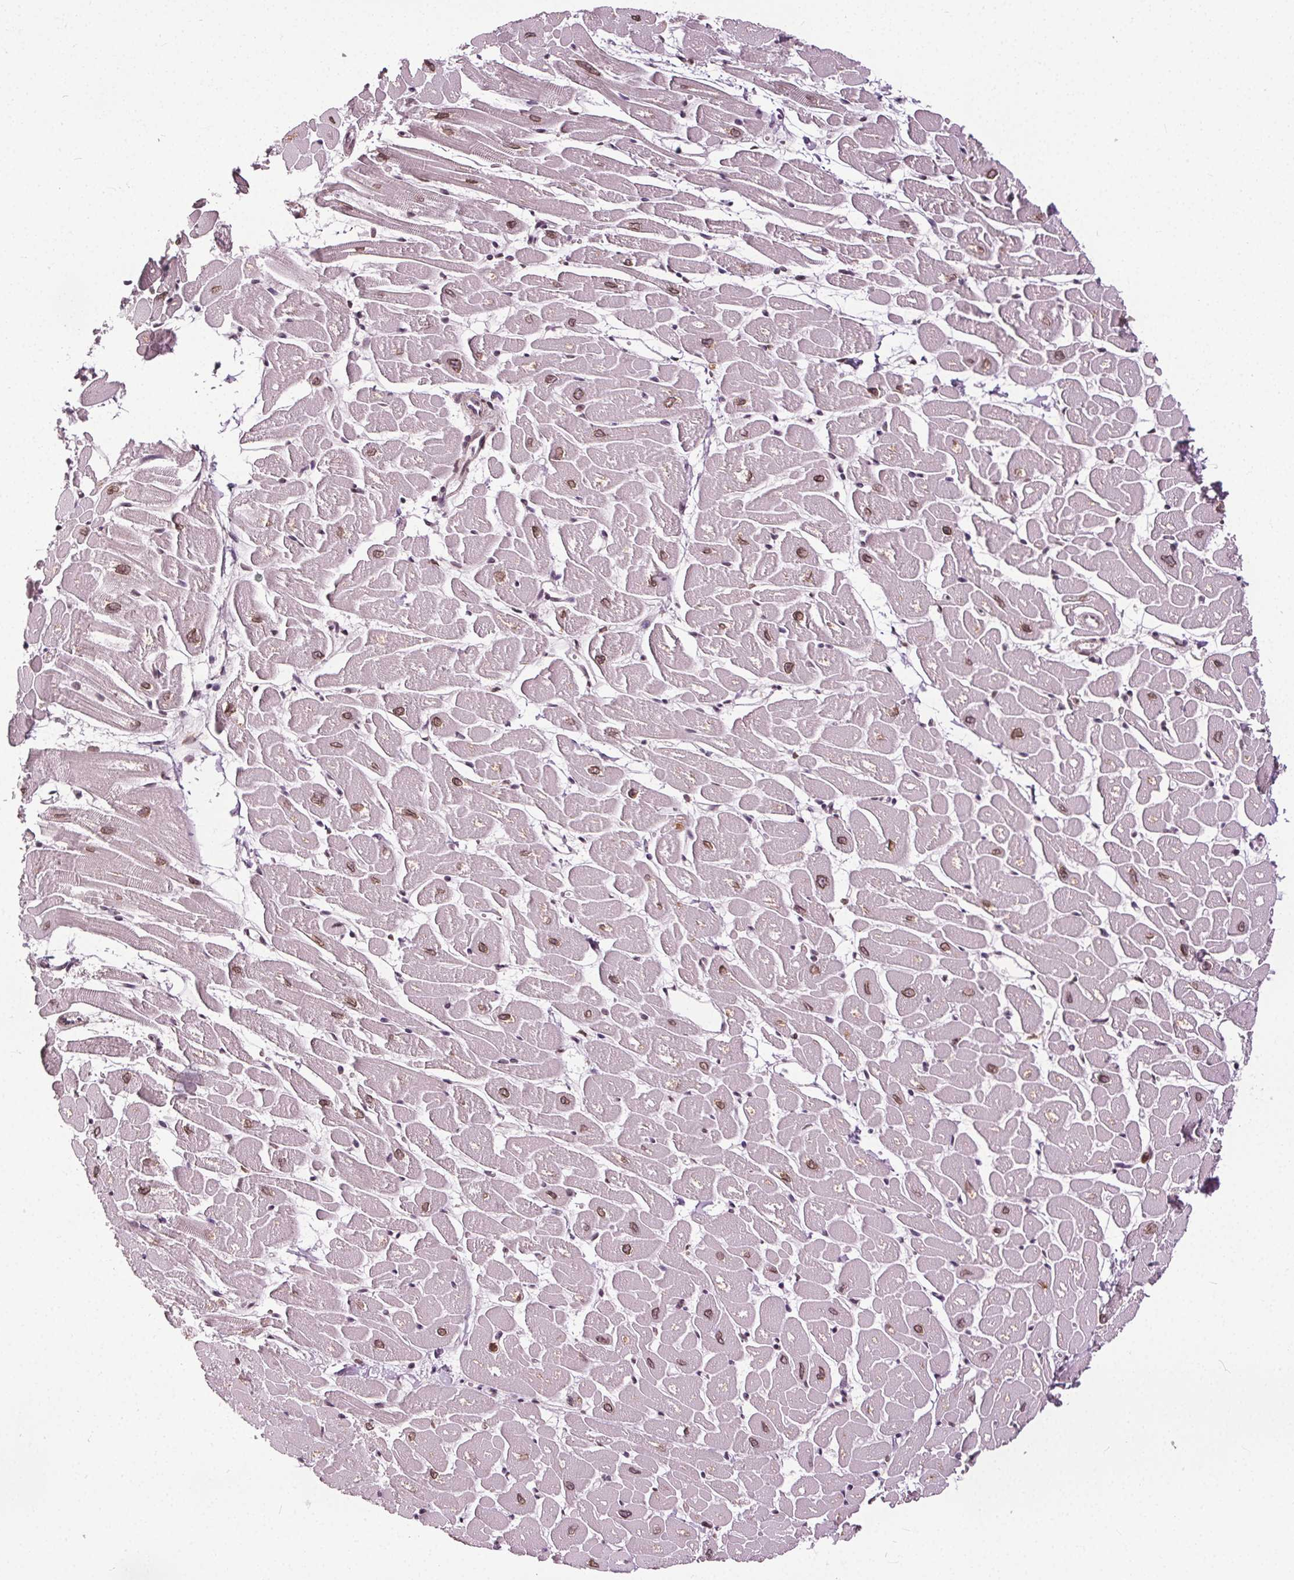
{"staining": {"intensity": "moderate", "quantity": ">75%", "location": "cytoplasmic/membranous,nuclear"}, "tissue": "heart muscle", "cell_type": "Cardiomyocytes", "image_type": "normal", "snomed": [{"axis": "morphology", "description": "Normal tissue, NOS"}, {"axis": "topography", "description": "Heart"}], "caption": "An image showing moderate cytoplasmic/membranous,nuclear expression in about >75% of cardiomyocytes in unremarkable heart muscle, as visualized by brown immunohistochemical staining.", "gene": "TTC39C", "patient": {"sex": "male", "age": 57}}